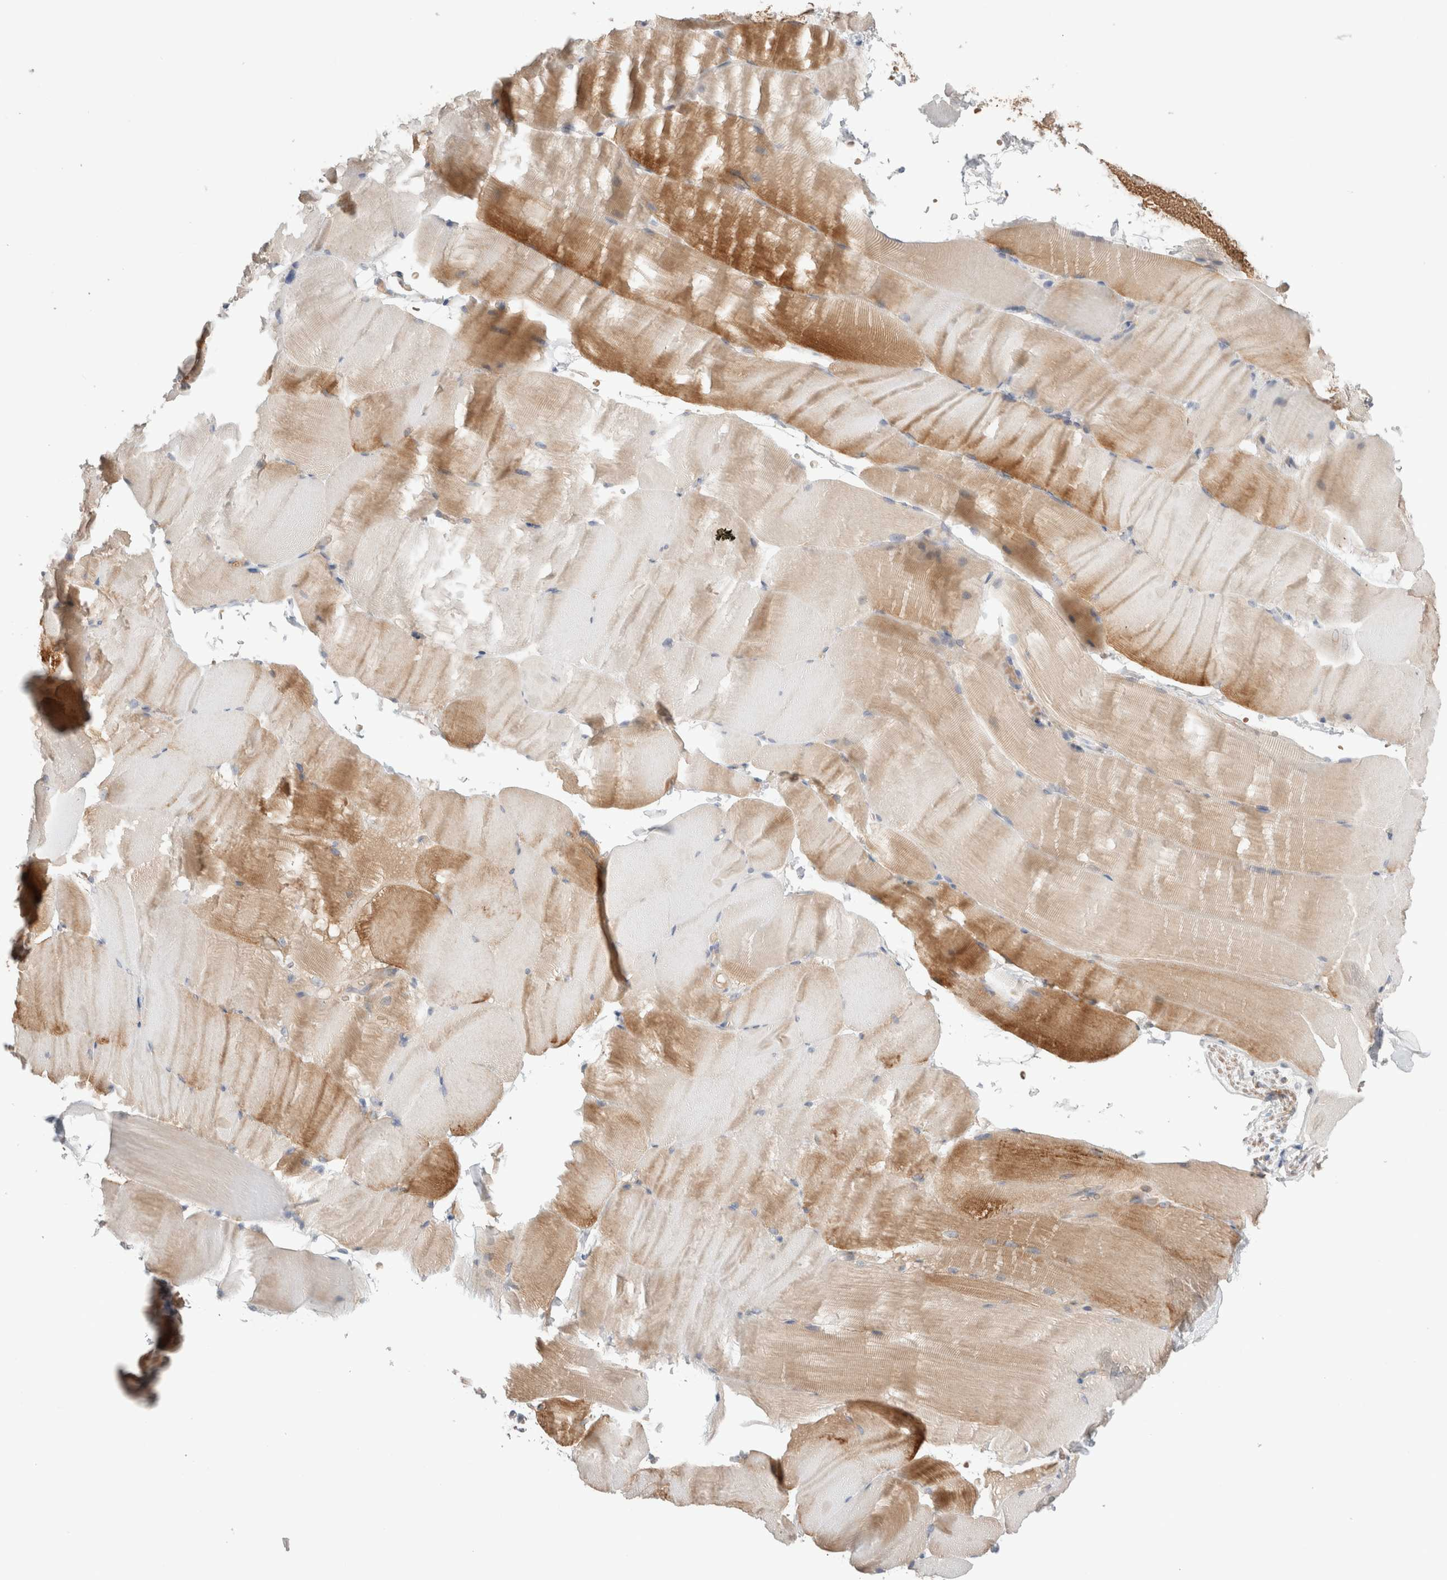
{"staining": {"intensity": "moderate", "quantity": "<25%", "location": "cytoplasmic/membranous"}, "tissue": "skeletal muscle", "cell_type": "Myocytes", "image_type": "normal", "snomed": [{"axis": "morphology", "description": "Normal tissue, NOS"}, {"axis": "topography", "description": "Skeletal muscle"}, {"axis": "topography", "description": "Parathyroid gland"}], "caption": "The photomicrograph displays staining of benign skeletal muscle, revealing moderate cytoplasmic/membranous protein staining (brown color) within myocytes. The protein of interest is shown in brown color, while the nuclei are stained blue.", "gene": "KLHL14", "patient": {"sex": "female", "age": 37}}